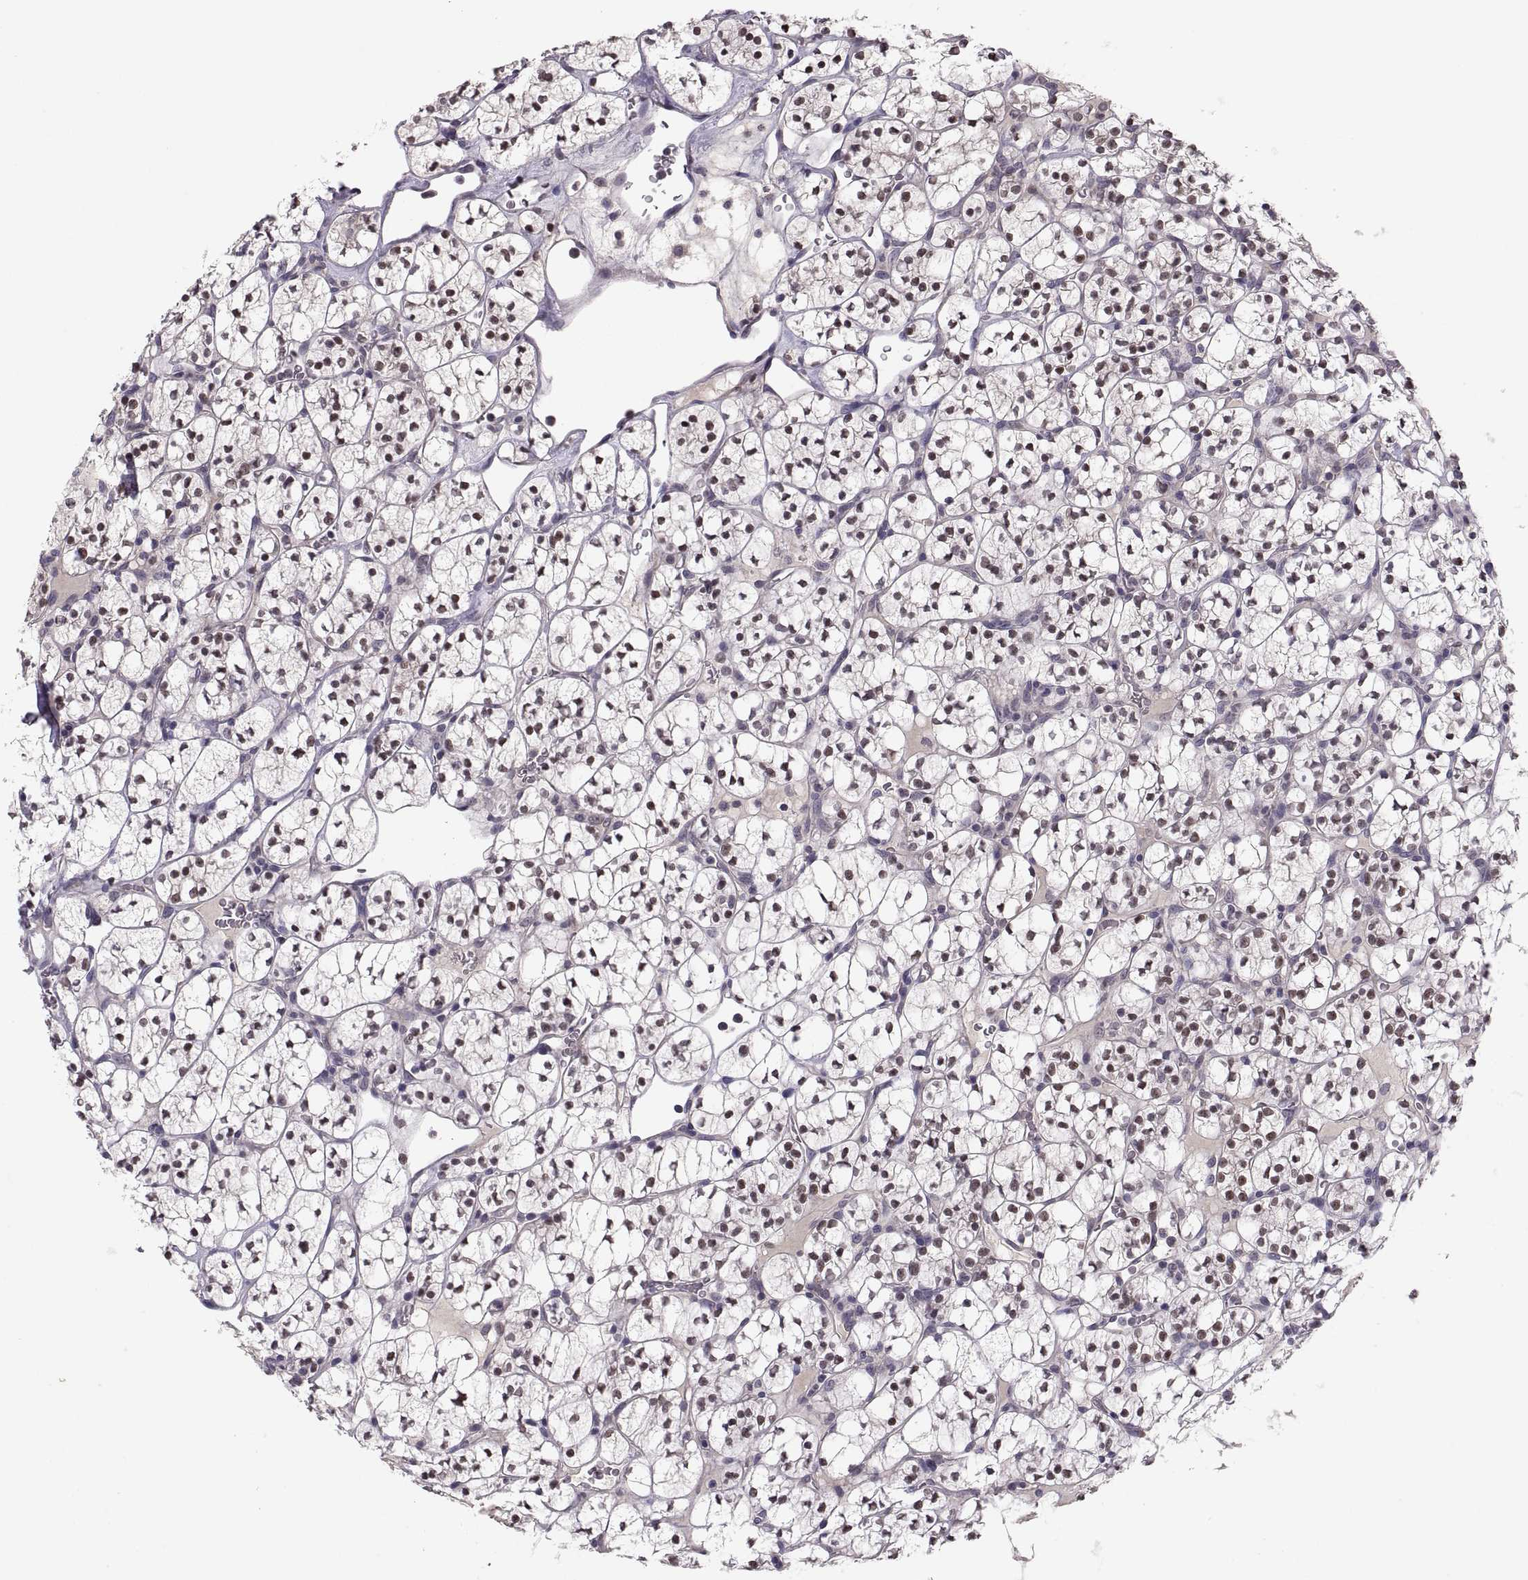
{"staining": {"intensity": "moderate", "quantity": ">75%", "location": "nuclear"}, "tissue": "renal cancer", "cell_type": "Tumor cells", "image_type": "cancer", "snomed": [{"axis": "morphology", "description": "Adenocarcinoma, NOS"}, {"axis": "topography", "description": "Kidney"}], "caption": "Brown immunohistochemical staining in human adenocarcinoma (renal) reveals moderate nuclear staining in approximately >75% of tumor cells.", "gene": "PAX2", "patient": {"sex": "female", "age": 89}}